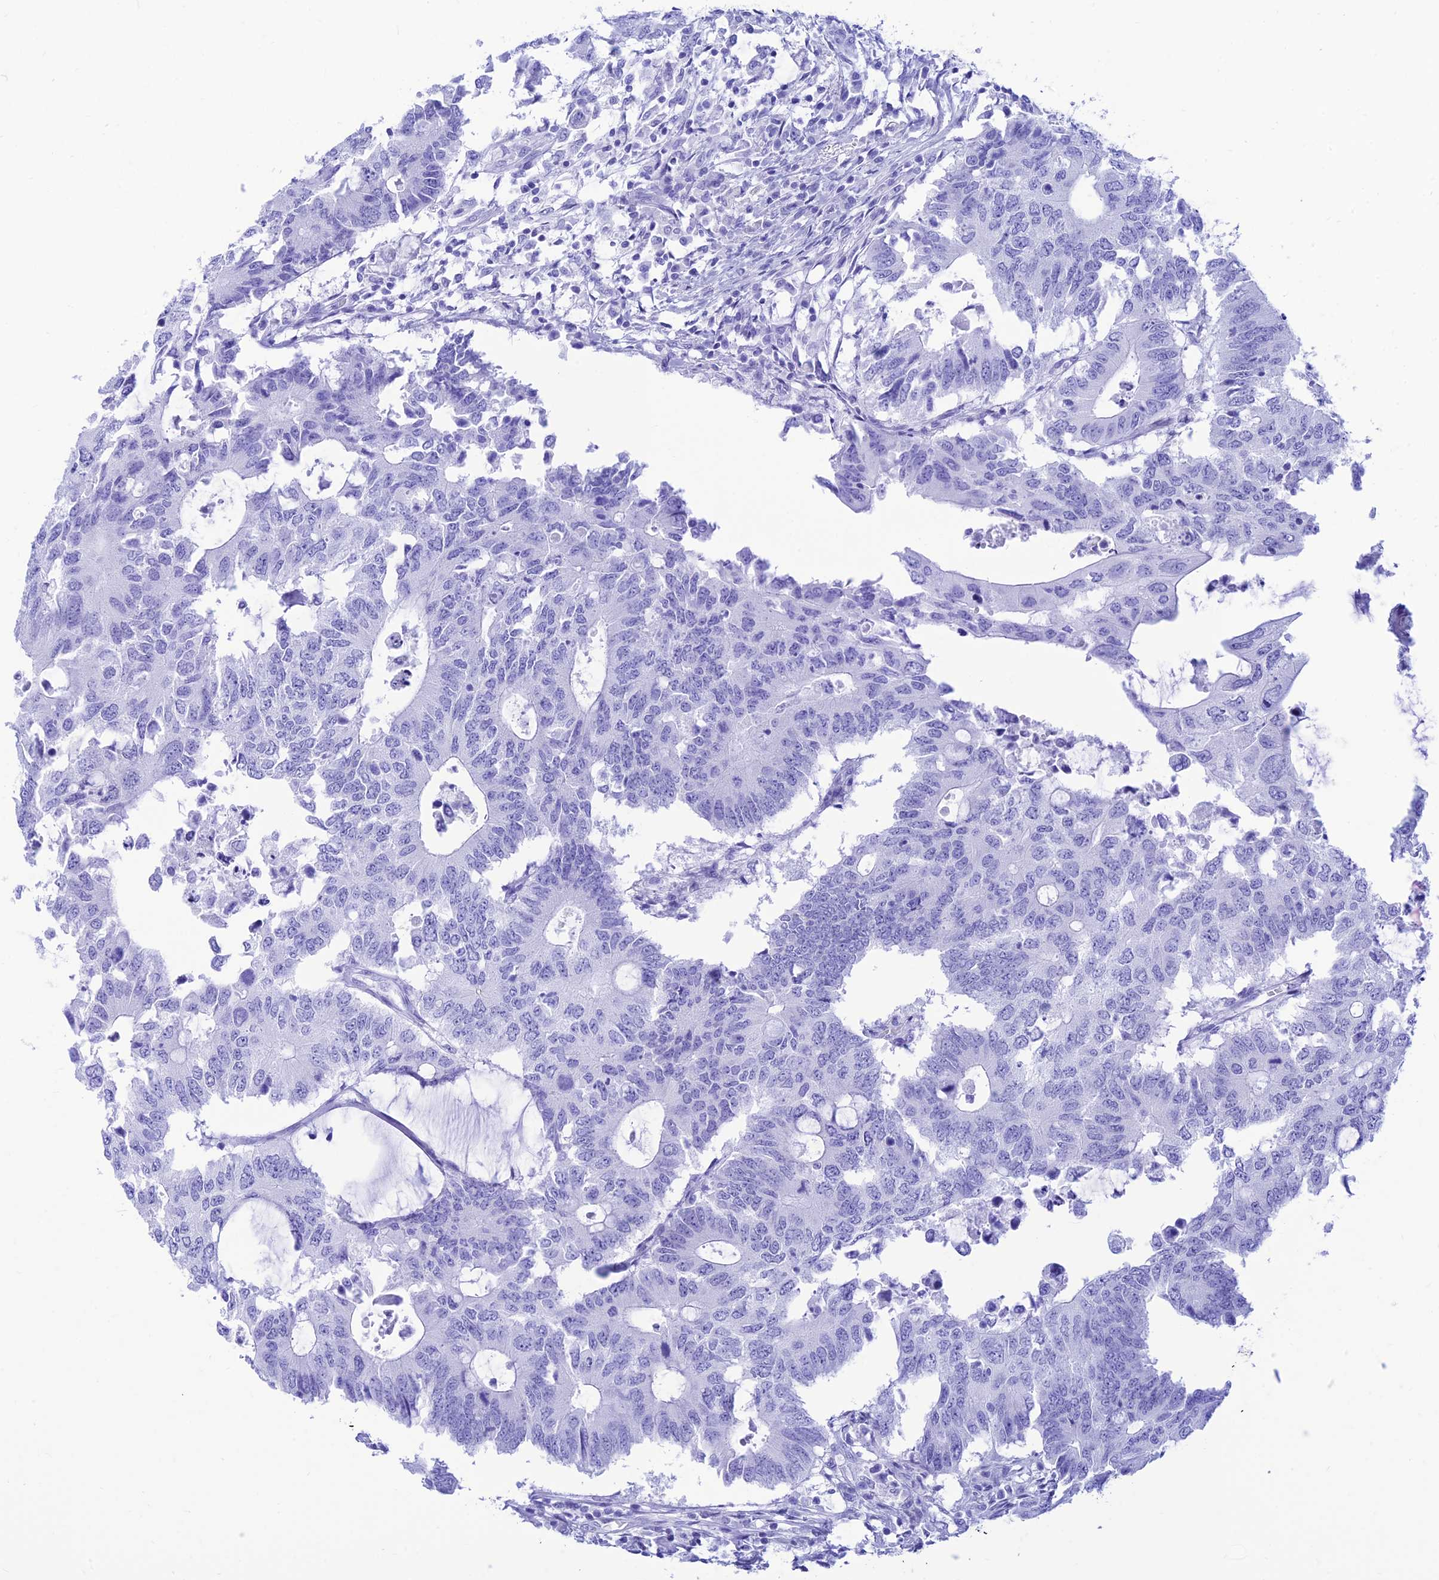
{"staining": {"intensity": "negative", "quantity": "none", "location": "none"}, "tissue": "colorectal cancer", "cell_type": "Tumor cells", "image_type": "cancer", "snomed": [{"axis": "morphology", "description": "Adenocarcinoma, NOS"}, {"axis": "topography", "description": "Colon"}], "caption": "This is an immunohistochemistry image of colorectal adenocarcinoma. There is no positivity in tumor cells.", "gene": "PRNP", "patient": {"sex": "male", "age": 71}}